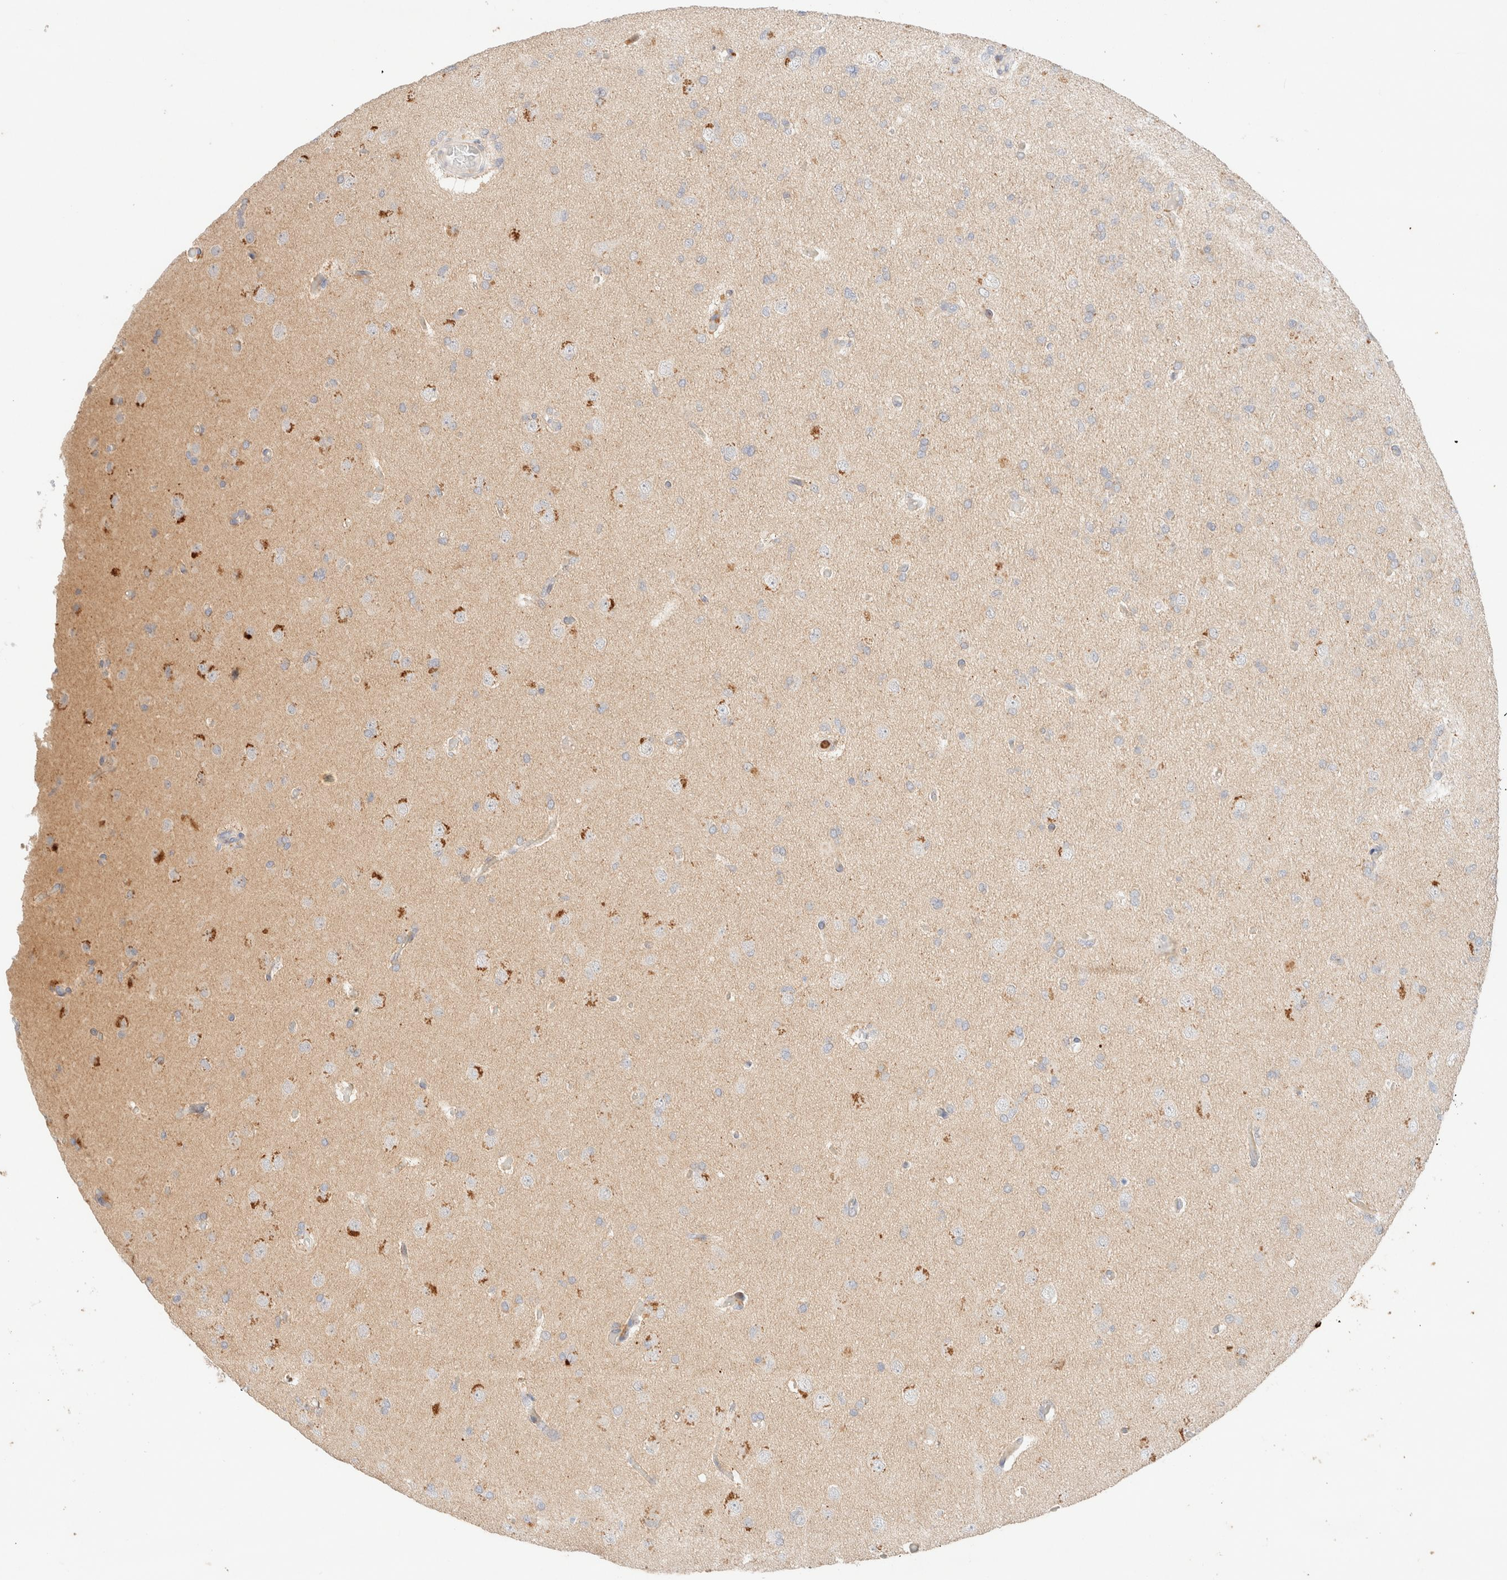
{"staining": {"intensity": "negative", "quantity": "none", "location": "none"}, "tissue": "glioma", "cell_type": "Tumor cells", "image_type": "cancer", "snomed": [{"axis": "morphology", "description": "Glioma, malignant, High grade"}, {"axis": "topography", "description": "Cerebral cortex"}], "caption": "This is a histopathology image of immunohistochemistry staining of malignant glioma (high-grade), which shows no staining in tumor cells. Nuclei are stained in blue.", "gene": "SGSM2", "patient": {"sex": "female", "age": 36}}